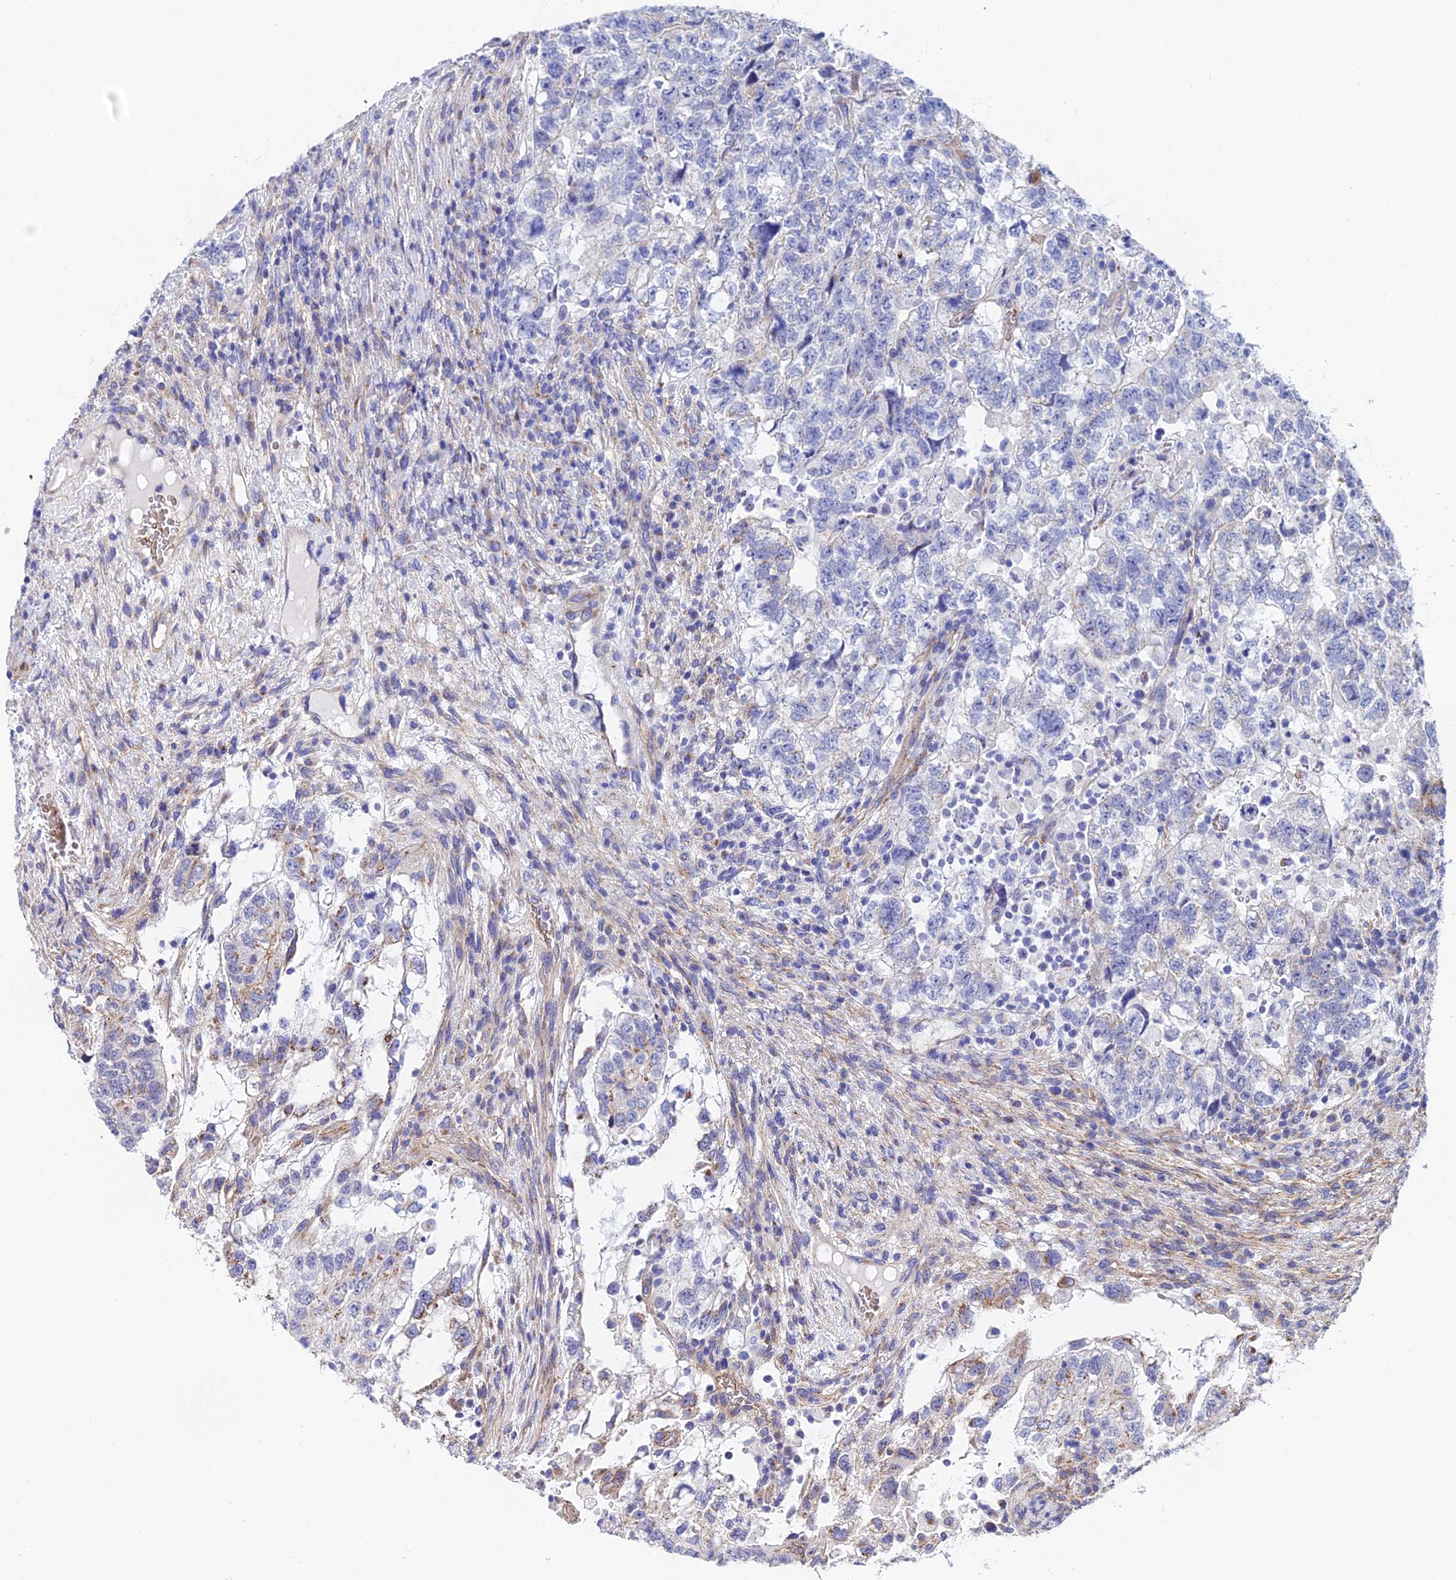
{"staining": {"intensity": "negative", "quantity": "none", "location": "none"}, "tissue": "testis cancer", "cell_type": "Tumor cells", "image_type": "cancer", "snomed": [{"axis": "morphology", "description": "Normal tissue, NOS"}, {"axis": "morphology", "description": "Carcinoma, Embryonal, NOS"}, {"axis": "topography", "description": "Testis"}], "caption": "IHC of human embryonal carcinoma (testis) shows no positivity in tumor cells. (DAB IHC, high magnification).", "gene": "ADGRF3", "patient": {"sex": "male", "age": 36}}